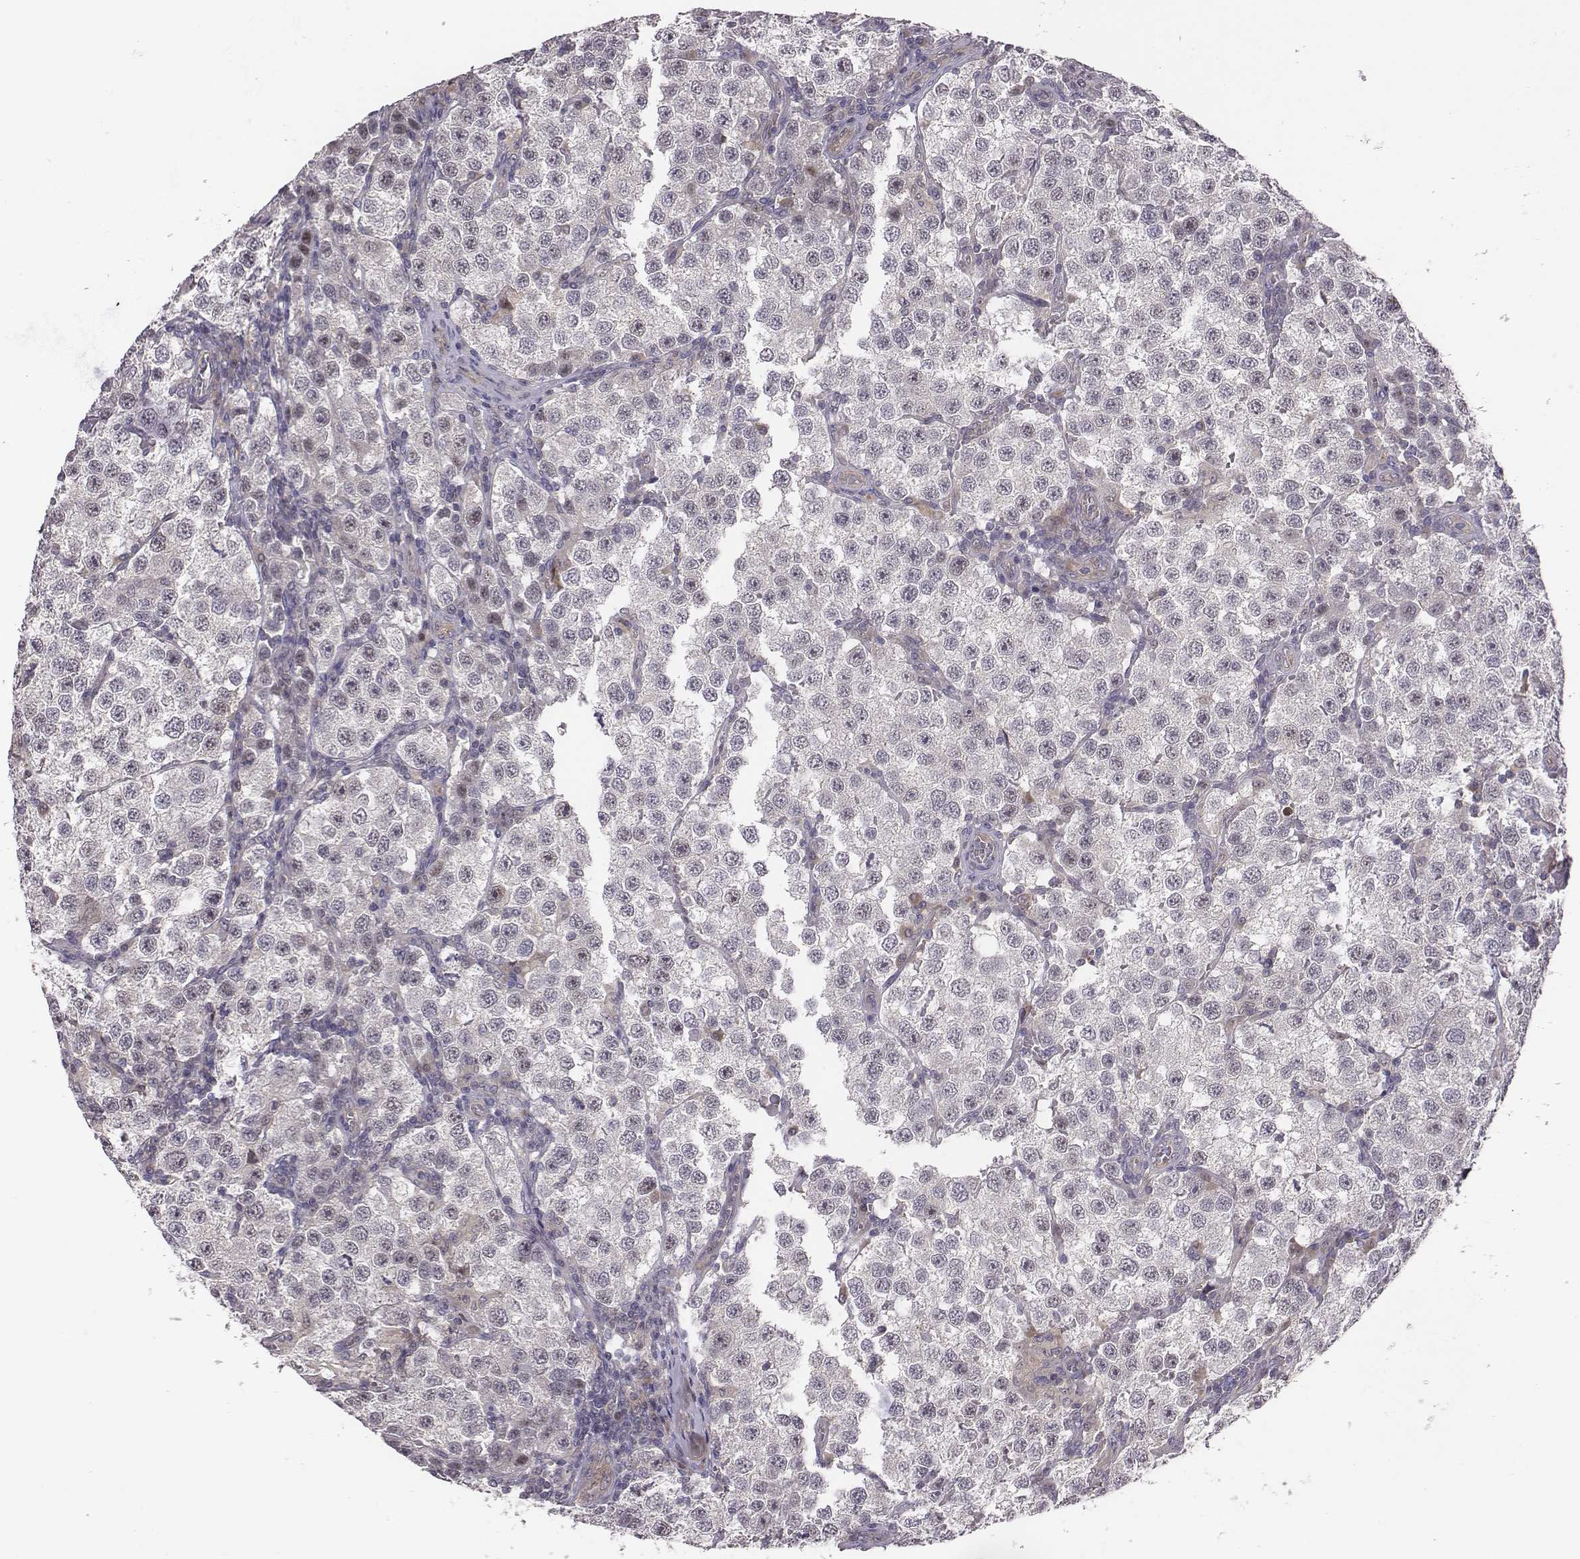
{"staining": {"intensity": "negative", "quantity": "none", "location": "none"}, "tissue": "testis cancer", "cell_type": "Tumor cells", "image_type": "cancer", "snomed": [{"axis": "morphology", "description": "Seminoma, NOS"}, {"axis": "topography", "description": "Testis"}], "caption": "Photomicrograph shows no protein expression in tumor cells of seminoma (testis) tissue. (IHC, brightfield microscopy, high magnification).", "gene": "SMURF2", "patient": {"sex": "male", "age": 37}}